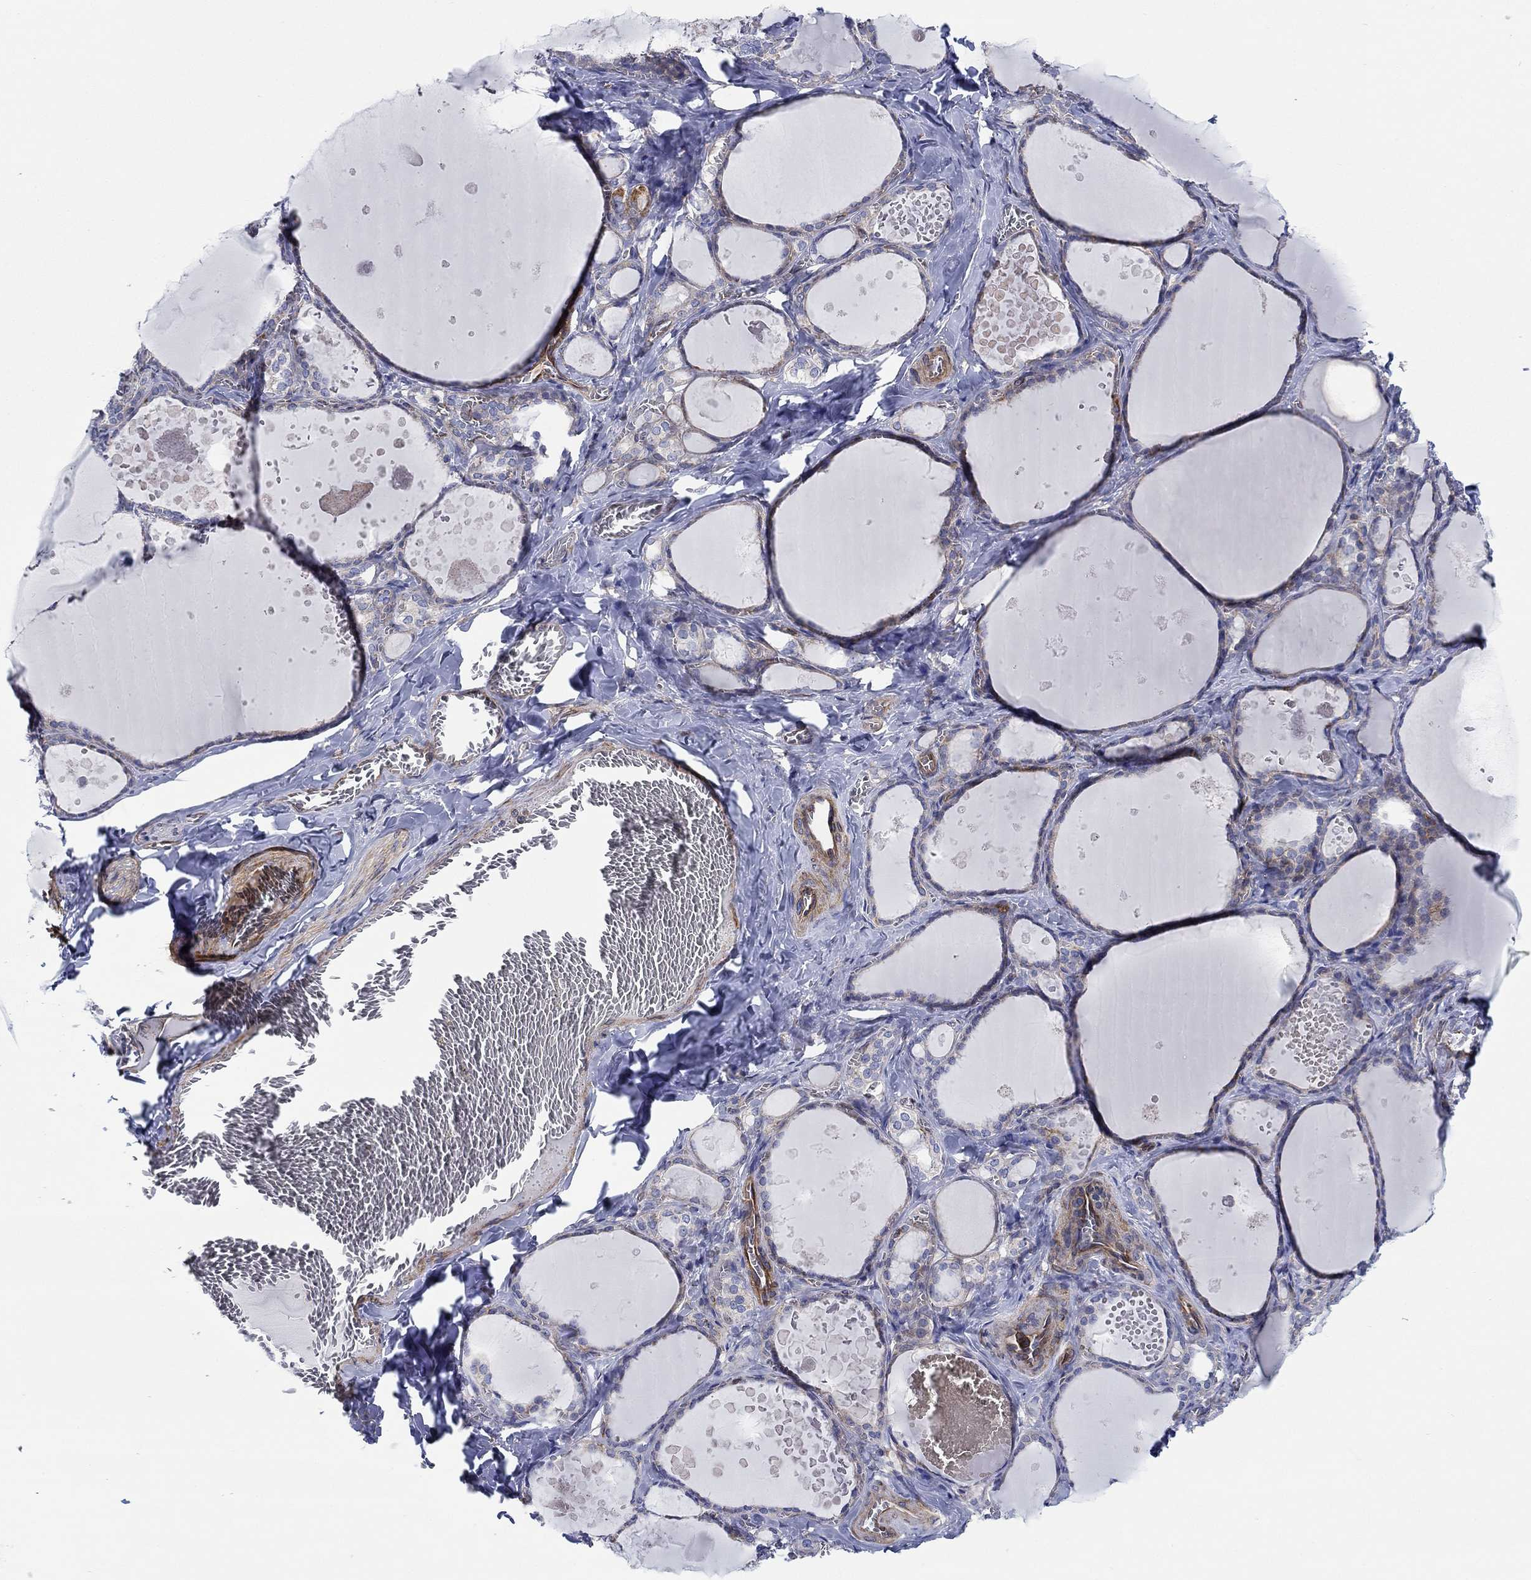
{"staining": {"intensity": "negative", "quantity": "none", "location": "none"}, "tissue": "thyroid gland", "cell_type": "Glandular cells", "image_type": "normal", "snomed": [{"axis": "morphology", "description": "Normal tissue, NOS"}, {"axis": "topography", "description": "Thyroid gland"}], "caption": "Human thyroid gland stained for a protein using immunohistochemistry demonstrates no expression in glandular cells.", "gene": "FMN1", "patient": {"sex": "female", "age": 56}}